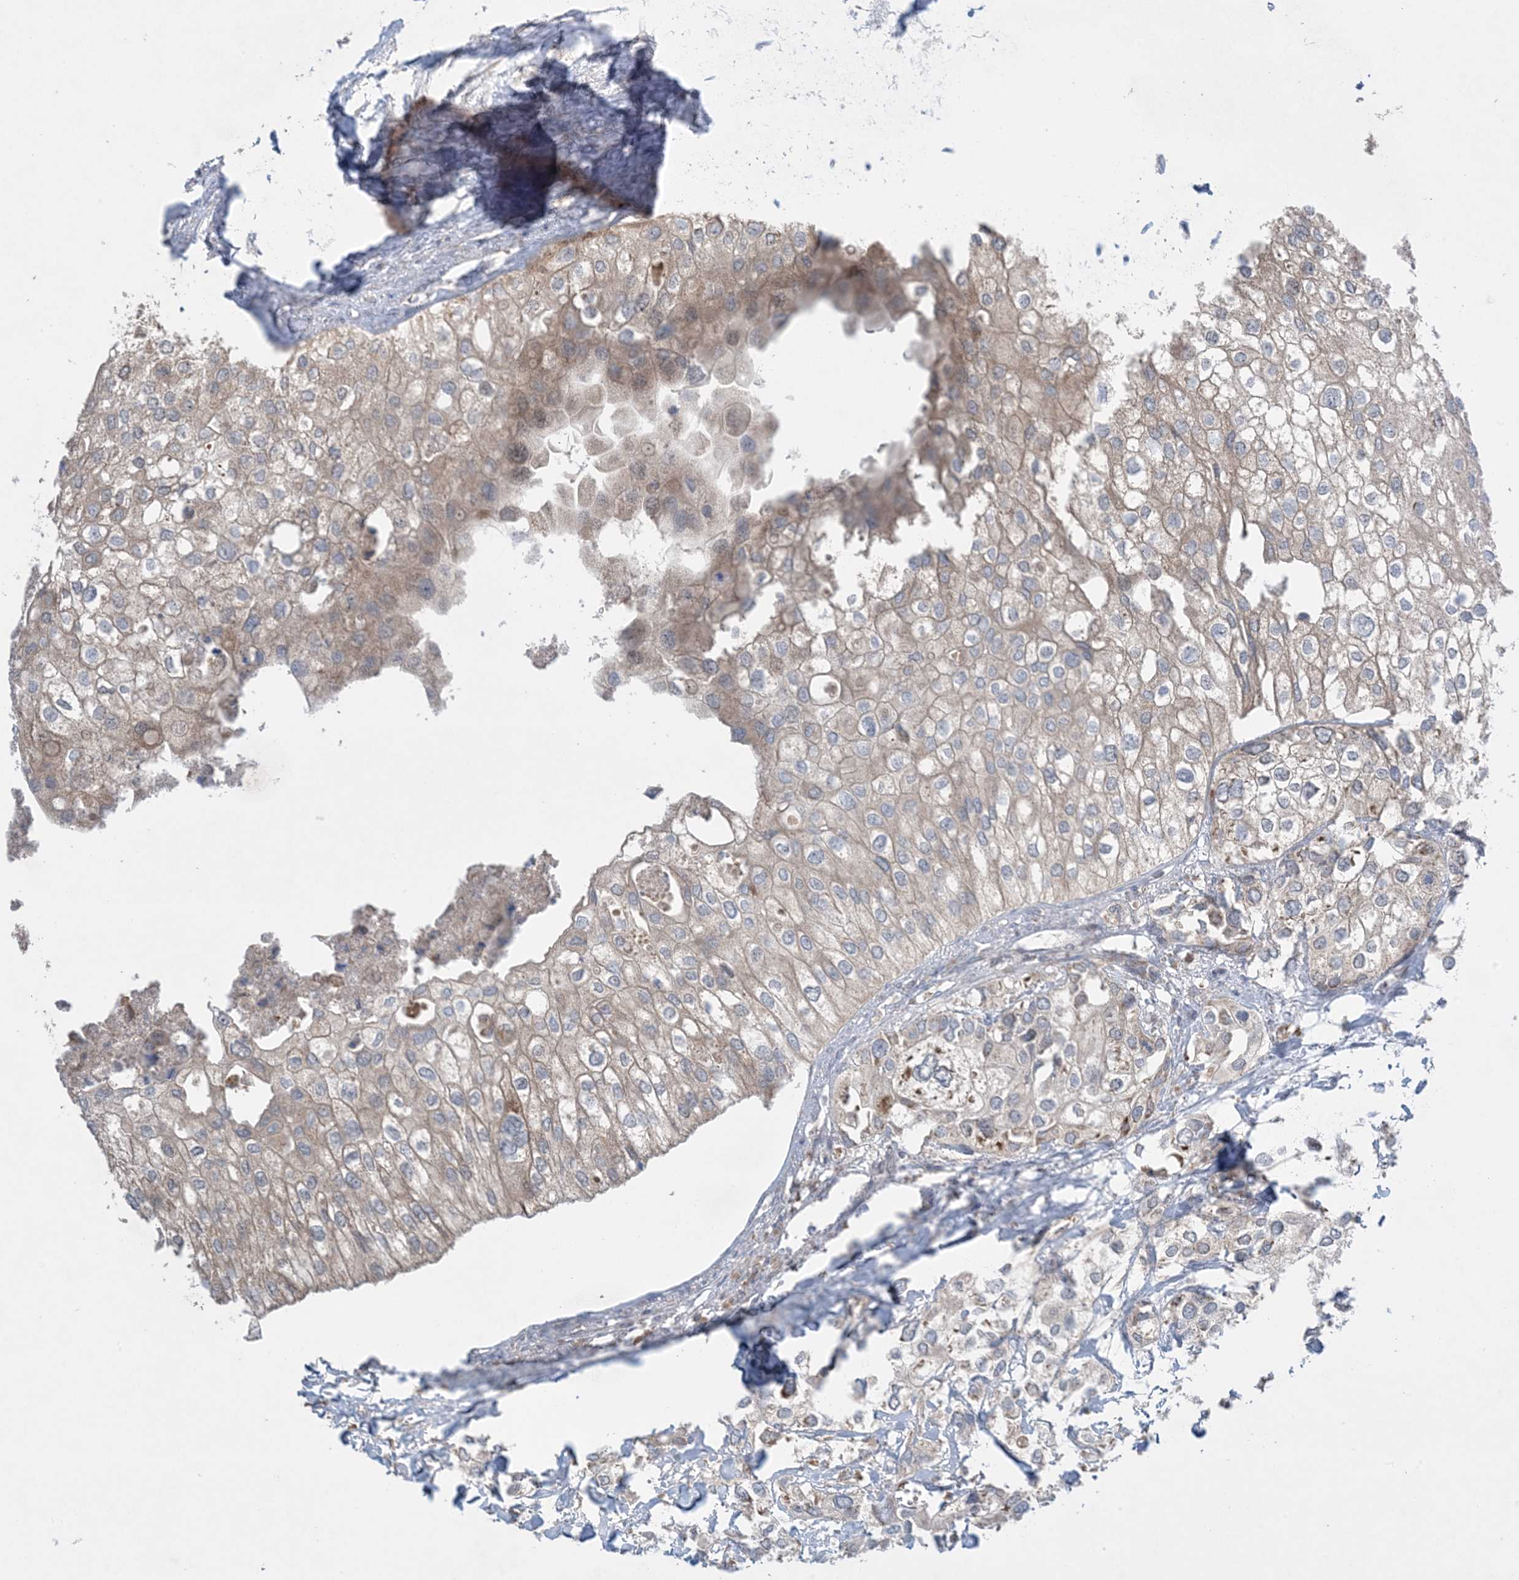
{"staining": {"intensity": "weak", "quantity": "<25%", "location": "cytoplasmic/membranous"}, "tissue": "urothelial cancer", "cell_type": "Tumor cells", "image_type": "cancer", "snomed": [{"axis": "morphology", "description": "Urothelial carcinoma, High grade"}, {"axis": "topography", "description": "Urinary bladder"}], "caption": "Tumor cells are negative for protein expression in human high-grade urothelial carcinoma.", "gene": "MMGT1", "patient": {"sex": "male", "age": 64}}